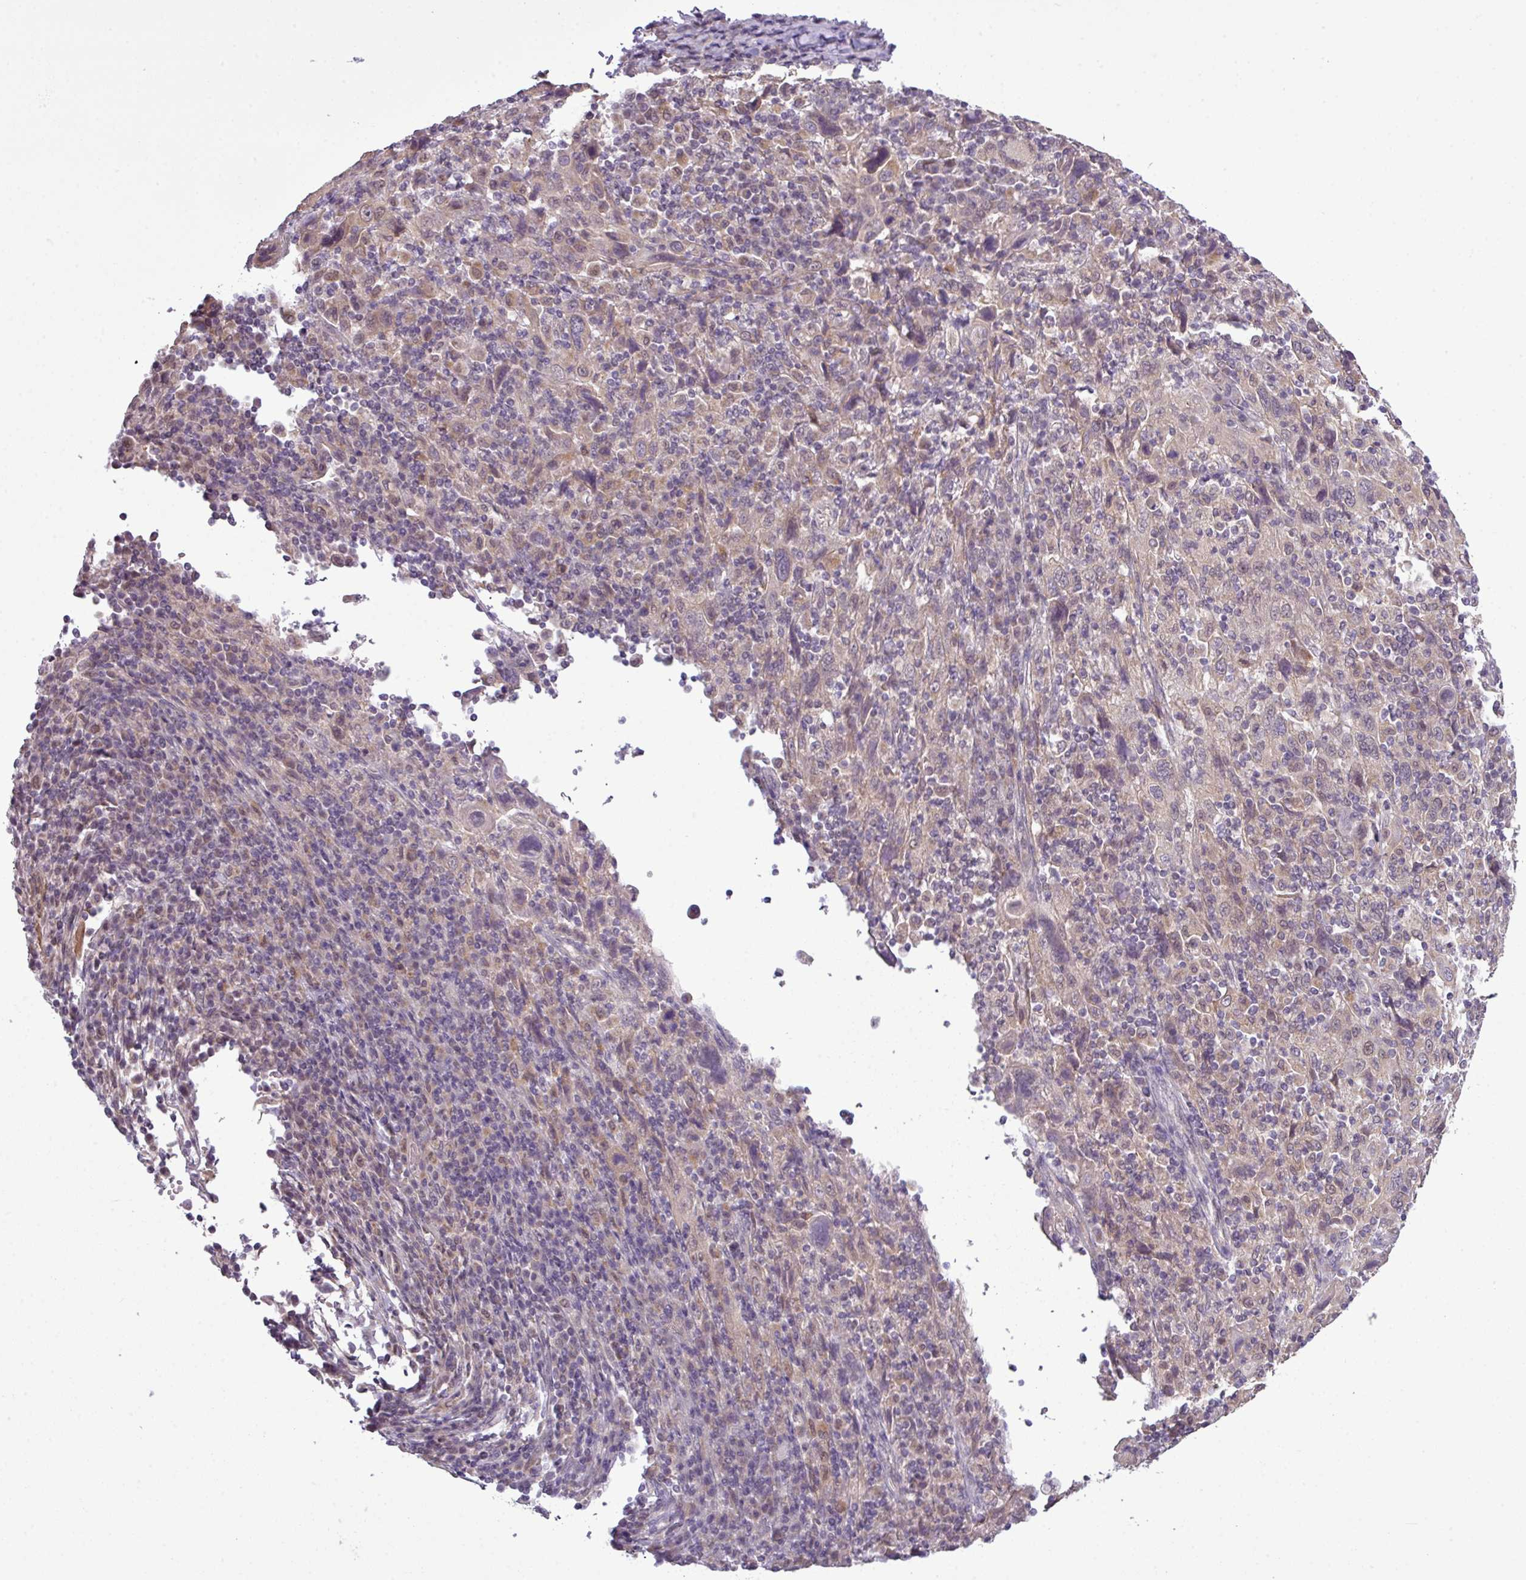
{"staining": {"intensity": "weak", "quantity": "25%-75%", "location": "cytoplasmic/membranous"}, "tissue": "cervical cancer", "cell_type": "Tumor cells", "image_type": "cancer", "snomed": [{"axis": "morphology", "description": "Squamous cell carcinoma, NOS"}, {"axis": "topography", "description": "Cervix"}], "caption": "This micrograph reveals immunohistochemistry staining of human squamous cell carcinoma (cervical), with low weak cytoplasmic/membranous staining in about 25%-75% of tumor cells.", "gene": "ZNF217", "patient": {"sex": "female", "age": 46}}